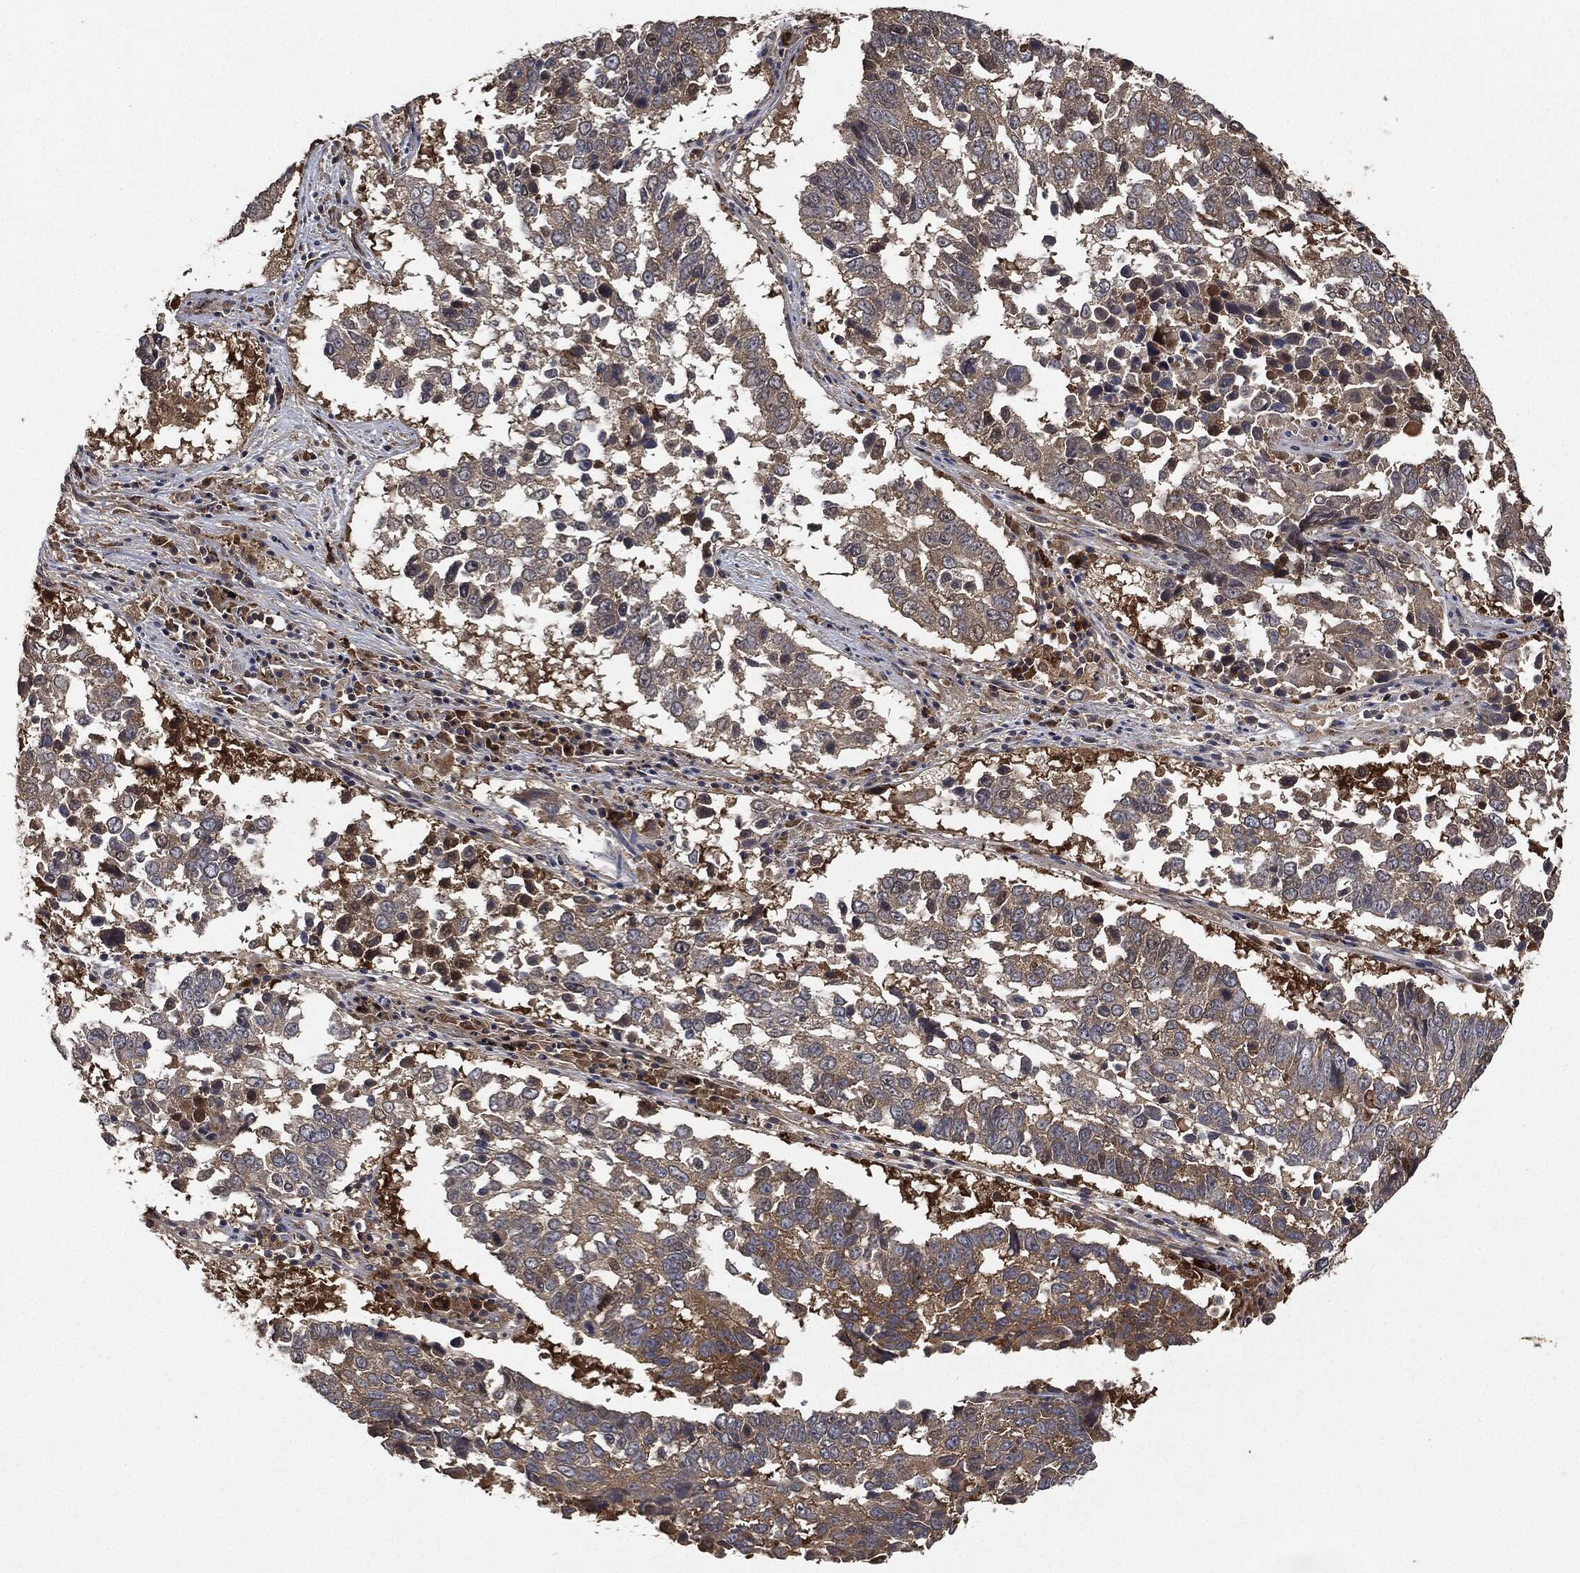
{"staining": {"intensity": "weak", "quantity": "<25%", "location": "cytoplasmic/membranous"}, "tissue": "lung cancer", "cell_type": "Tumor cells", "image_type": "cancer", "snomed": [{"axis": "morphology", "description": "Squamous cell carcinoma, NOS"}, {"axis": "topography", "description": "Lung"}], "caption": "Immunohistochemistry image of neoplastic tissue: lung cancer (squamous cell carcinoma) stained with DAB shows no significant protein positivity in tumor cells.", "gene": "BRAF", "patient": {"sex": "male", "age": 82}}